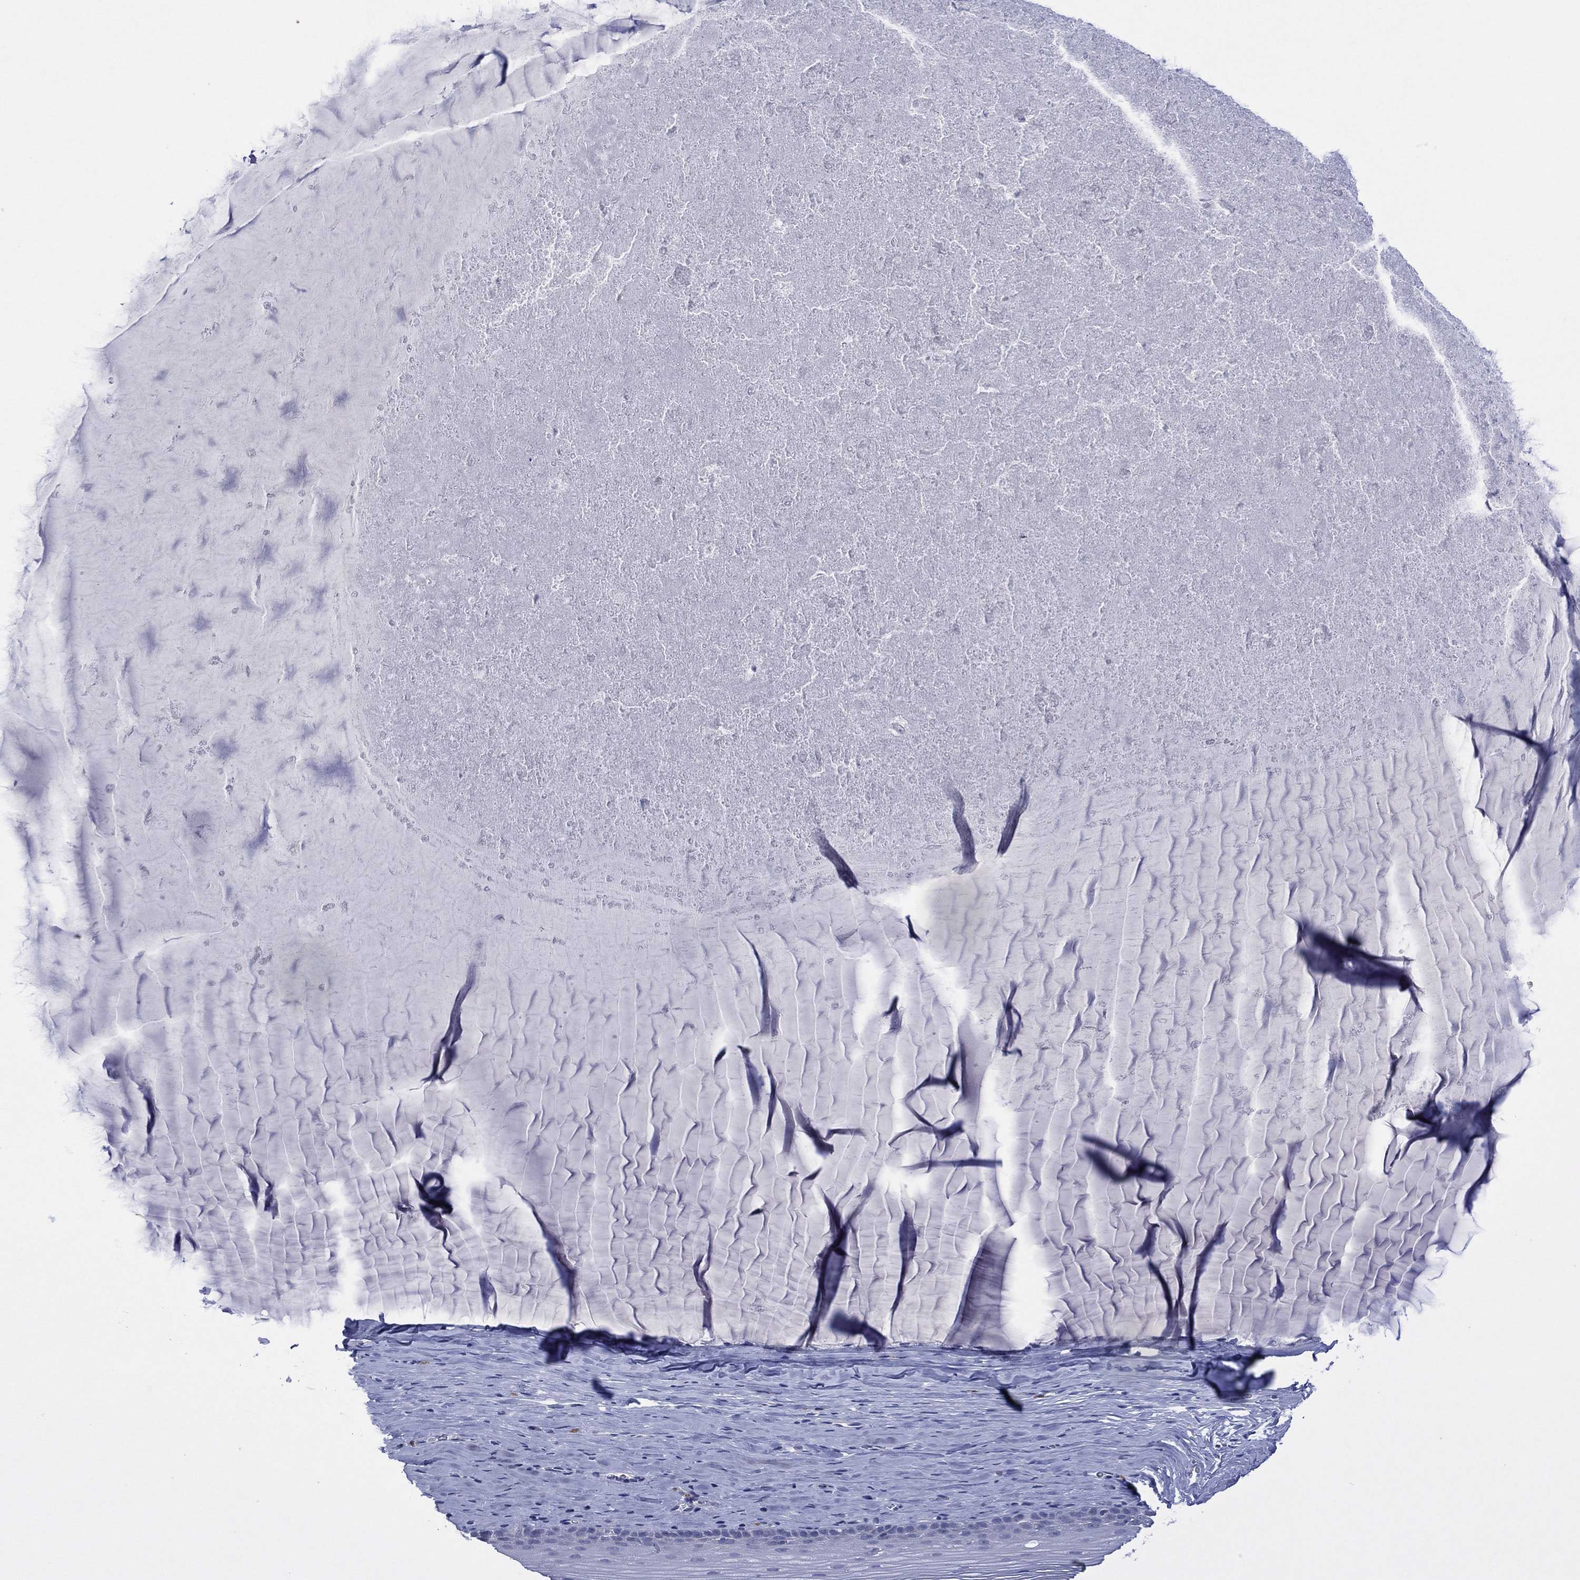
{"staining": {"intensity": "negative", "quantity": "none", "location": "none"}, "tissue": "cervix", "cell_type": "Glandular cells", "image_type": "normal", "snomed": [{"axis": "morphology", "description": "Normal tissue, NOS"}, {"axis": "topography", "description": "Cervix"}], "caption": "IHC of unremarkable human cervix displays no positivity in glandular cells.", "gene": "ASB10", "patient": {"sex": "female", "age": 40}}